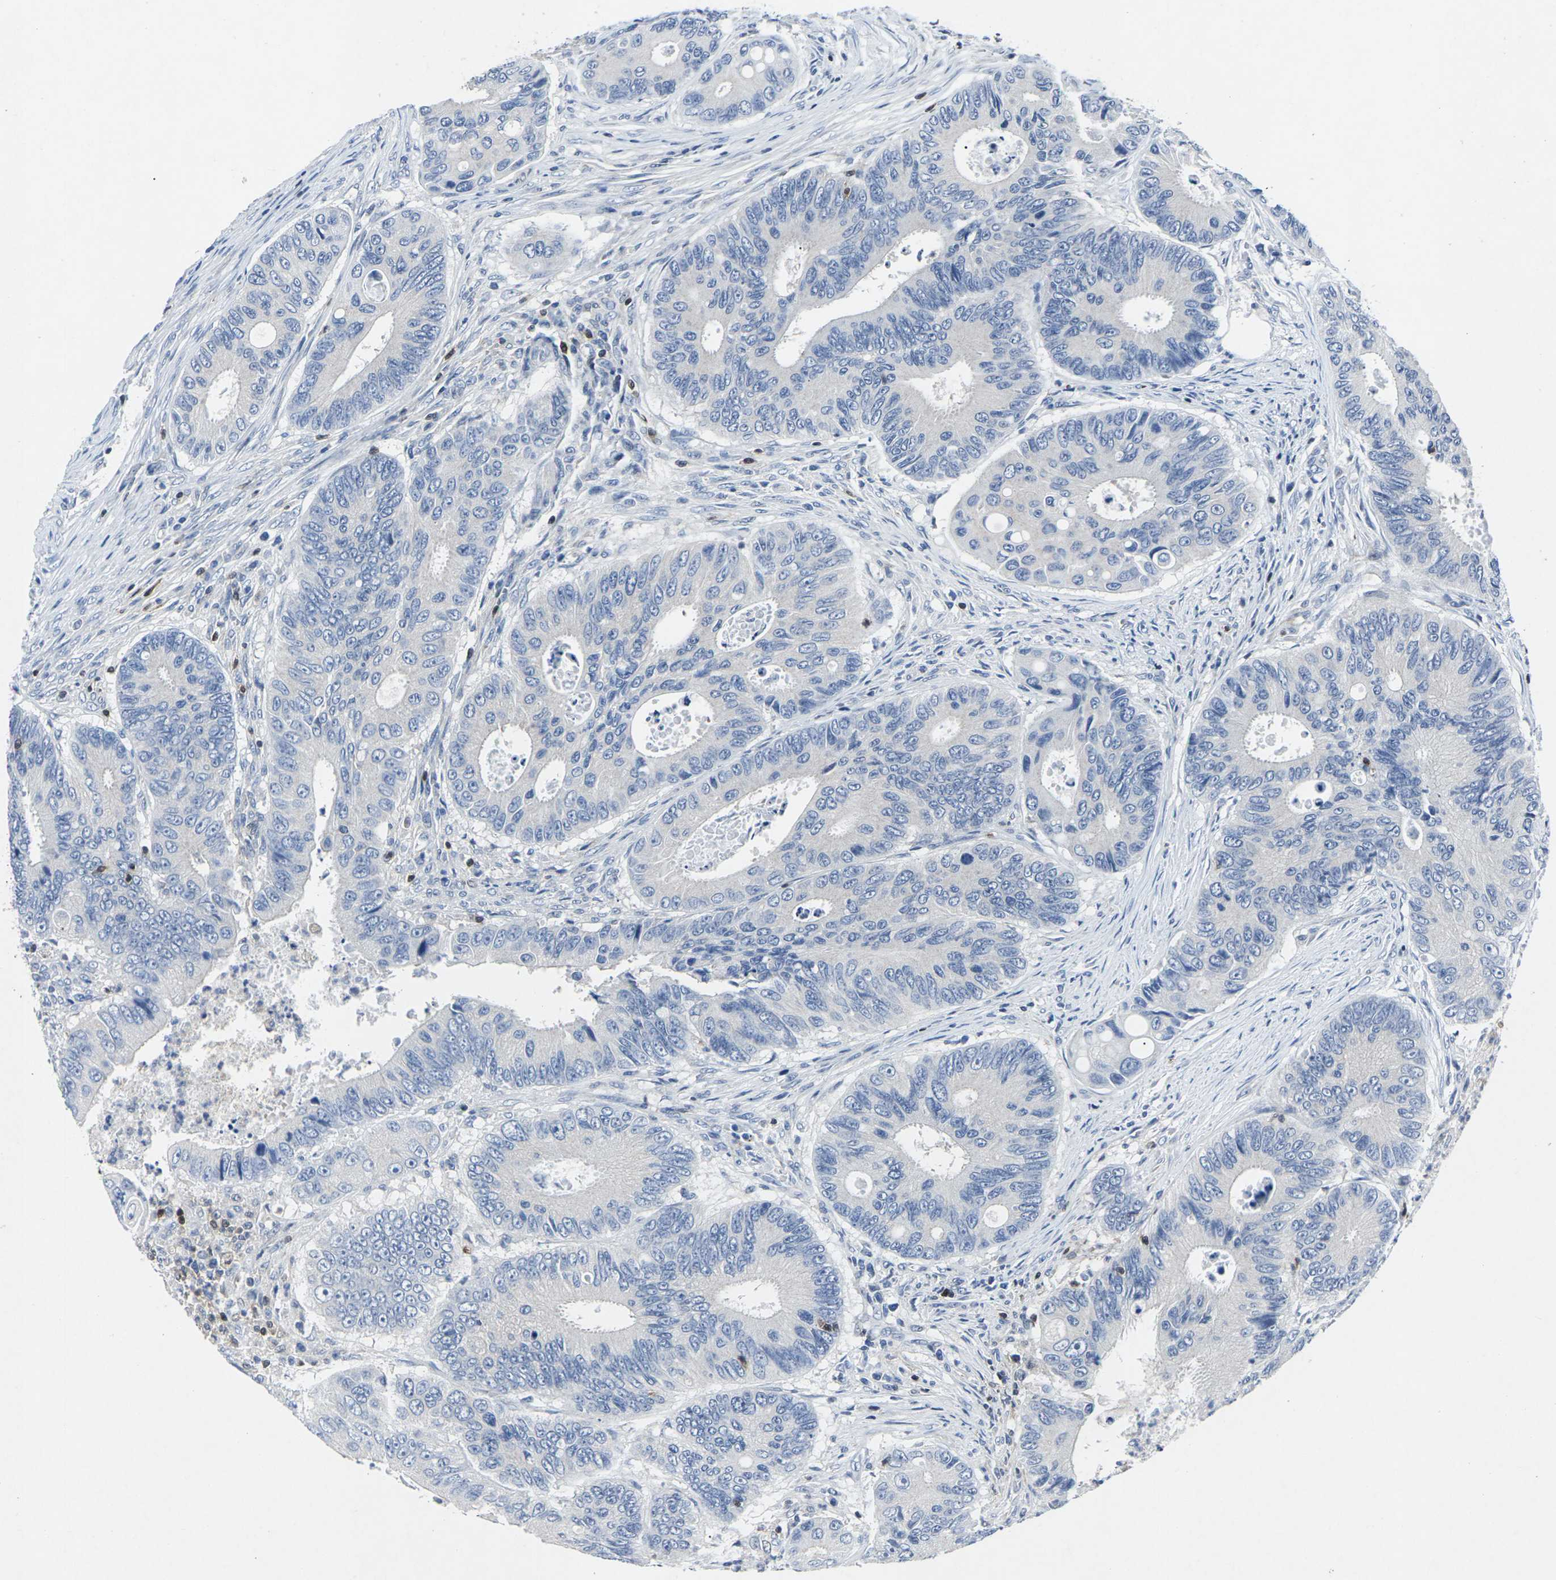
{"staining": {"intensity": "negative", "quantity": "none", "location": "none"}, "tissue": "colorectal cancer", "cell_type": "Tumor cells", "image_type": "cancer", "snomed": [{"axis": "morphology", "description": "Inflammation, NOS"}, {"axis": "morphology", "description": "Adenocarcinoma, NOS"}, {"axis": "topography", "description": "Colon"}], "caption": "The histopathology image exhibits no significant positivity in tumor cells of colorectal adenocarcinoma.", "gene": "STAT4", "patient": {"sex": "male", "age": 72}}